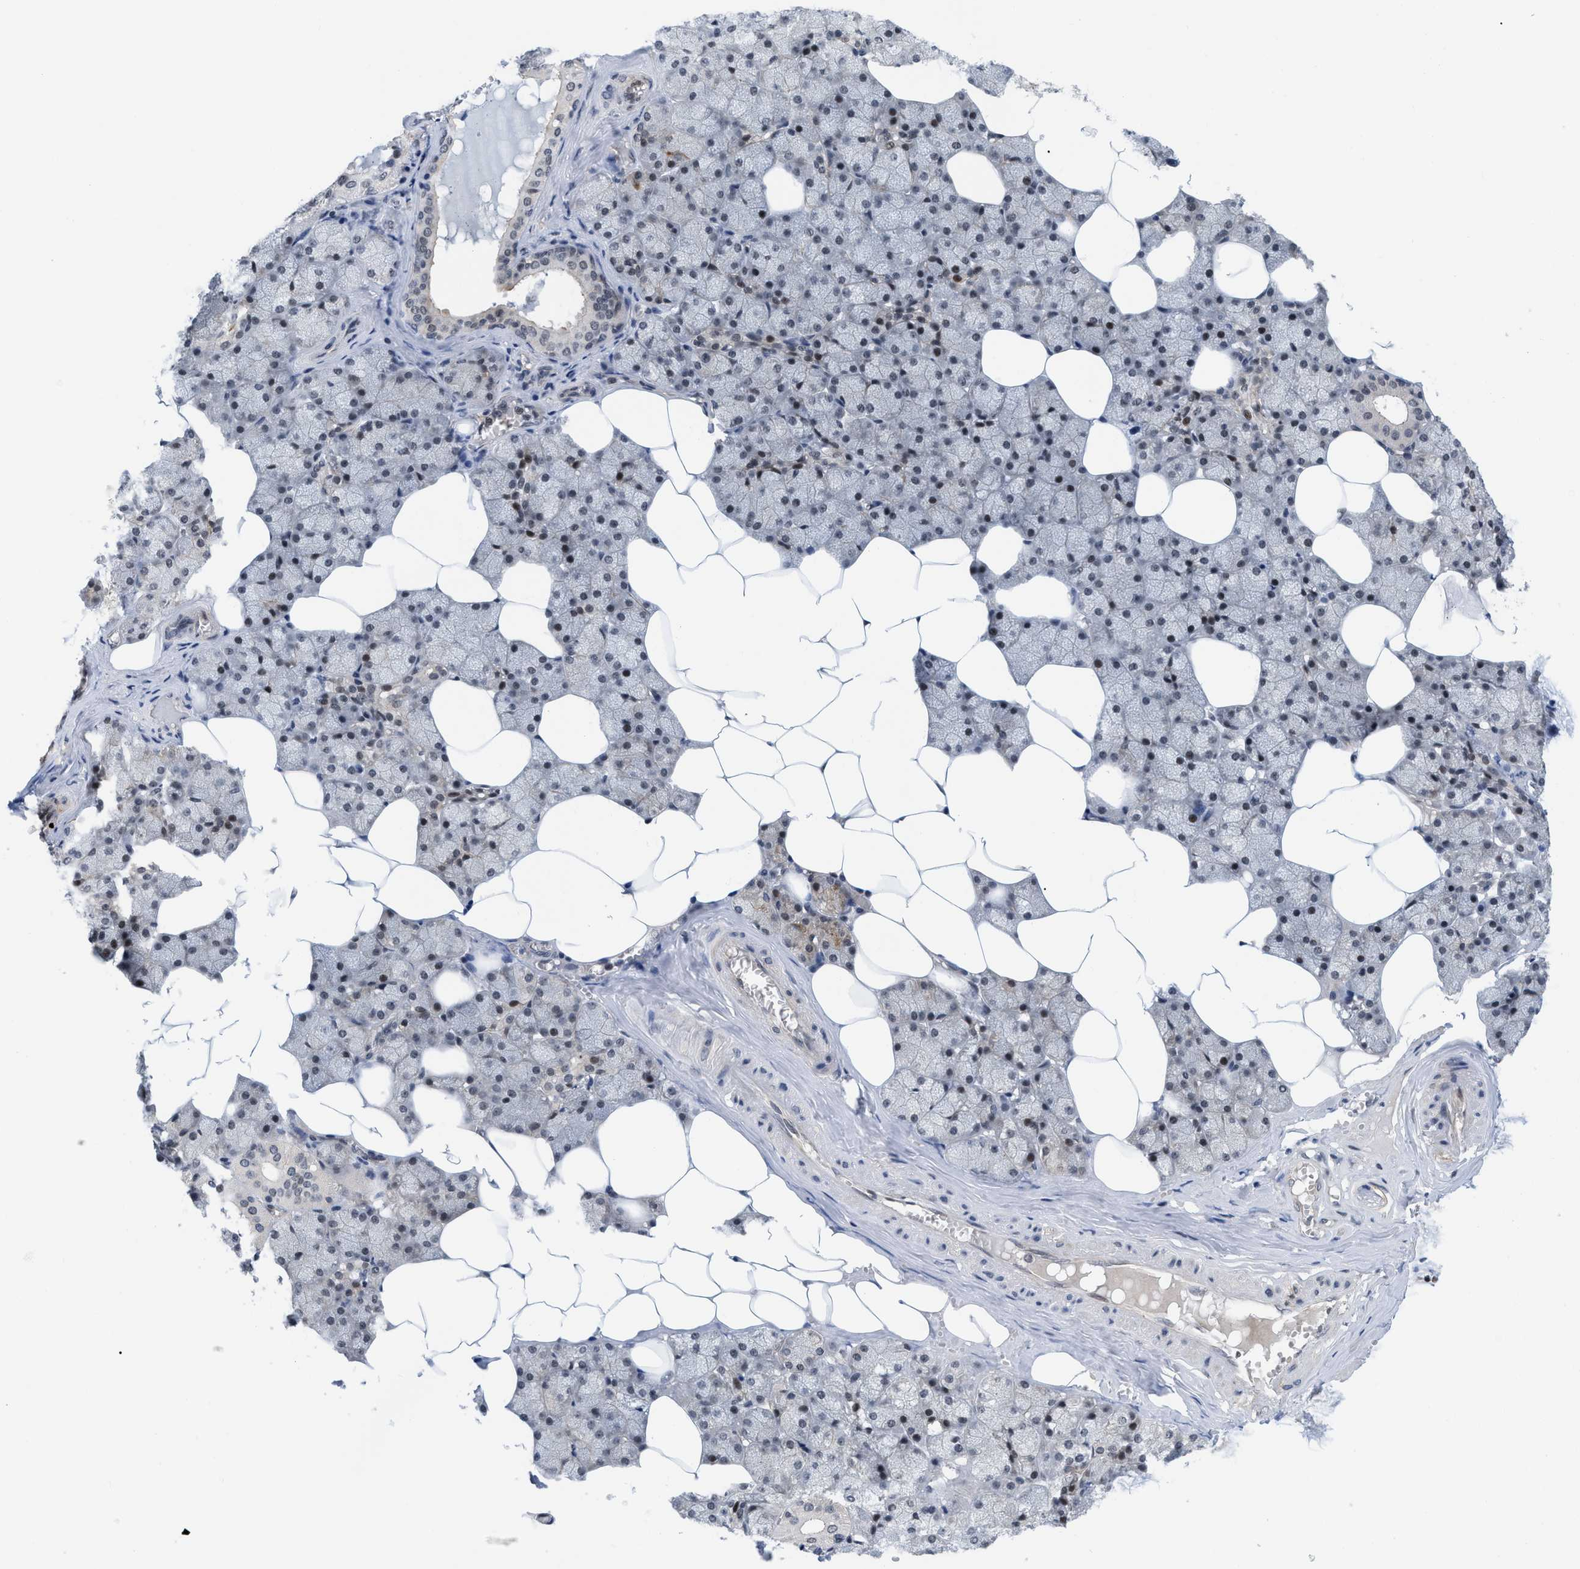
{"staining": {"intensity": "moderate", "quantity": "25%-75%", "location": "cytoplasmic/membranous,nuclear"}, "tissue": "salivary gland", "cell_type": "Glandular cells", "image_type": "normal", "snomed": [{"axis": "morphology", "description": "Normal tissue, NOS"}, {"axis": "topography", "description": "Salivary gland"}], "caption": "Salivary gland stained for a protein shows moderate cytoplasmic/membranous,nuclear positivity in glandular cells. The protein is shown in brown color, while the nuclei are stained blue.", "gene": "GPRASP2", "patient": {"sex": "male", "age": 62}}